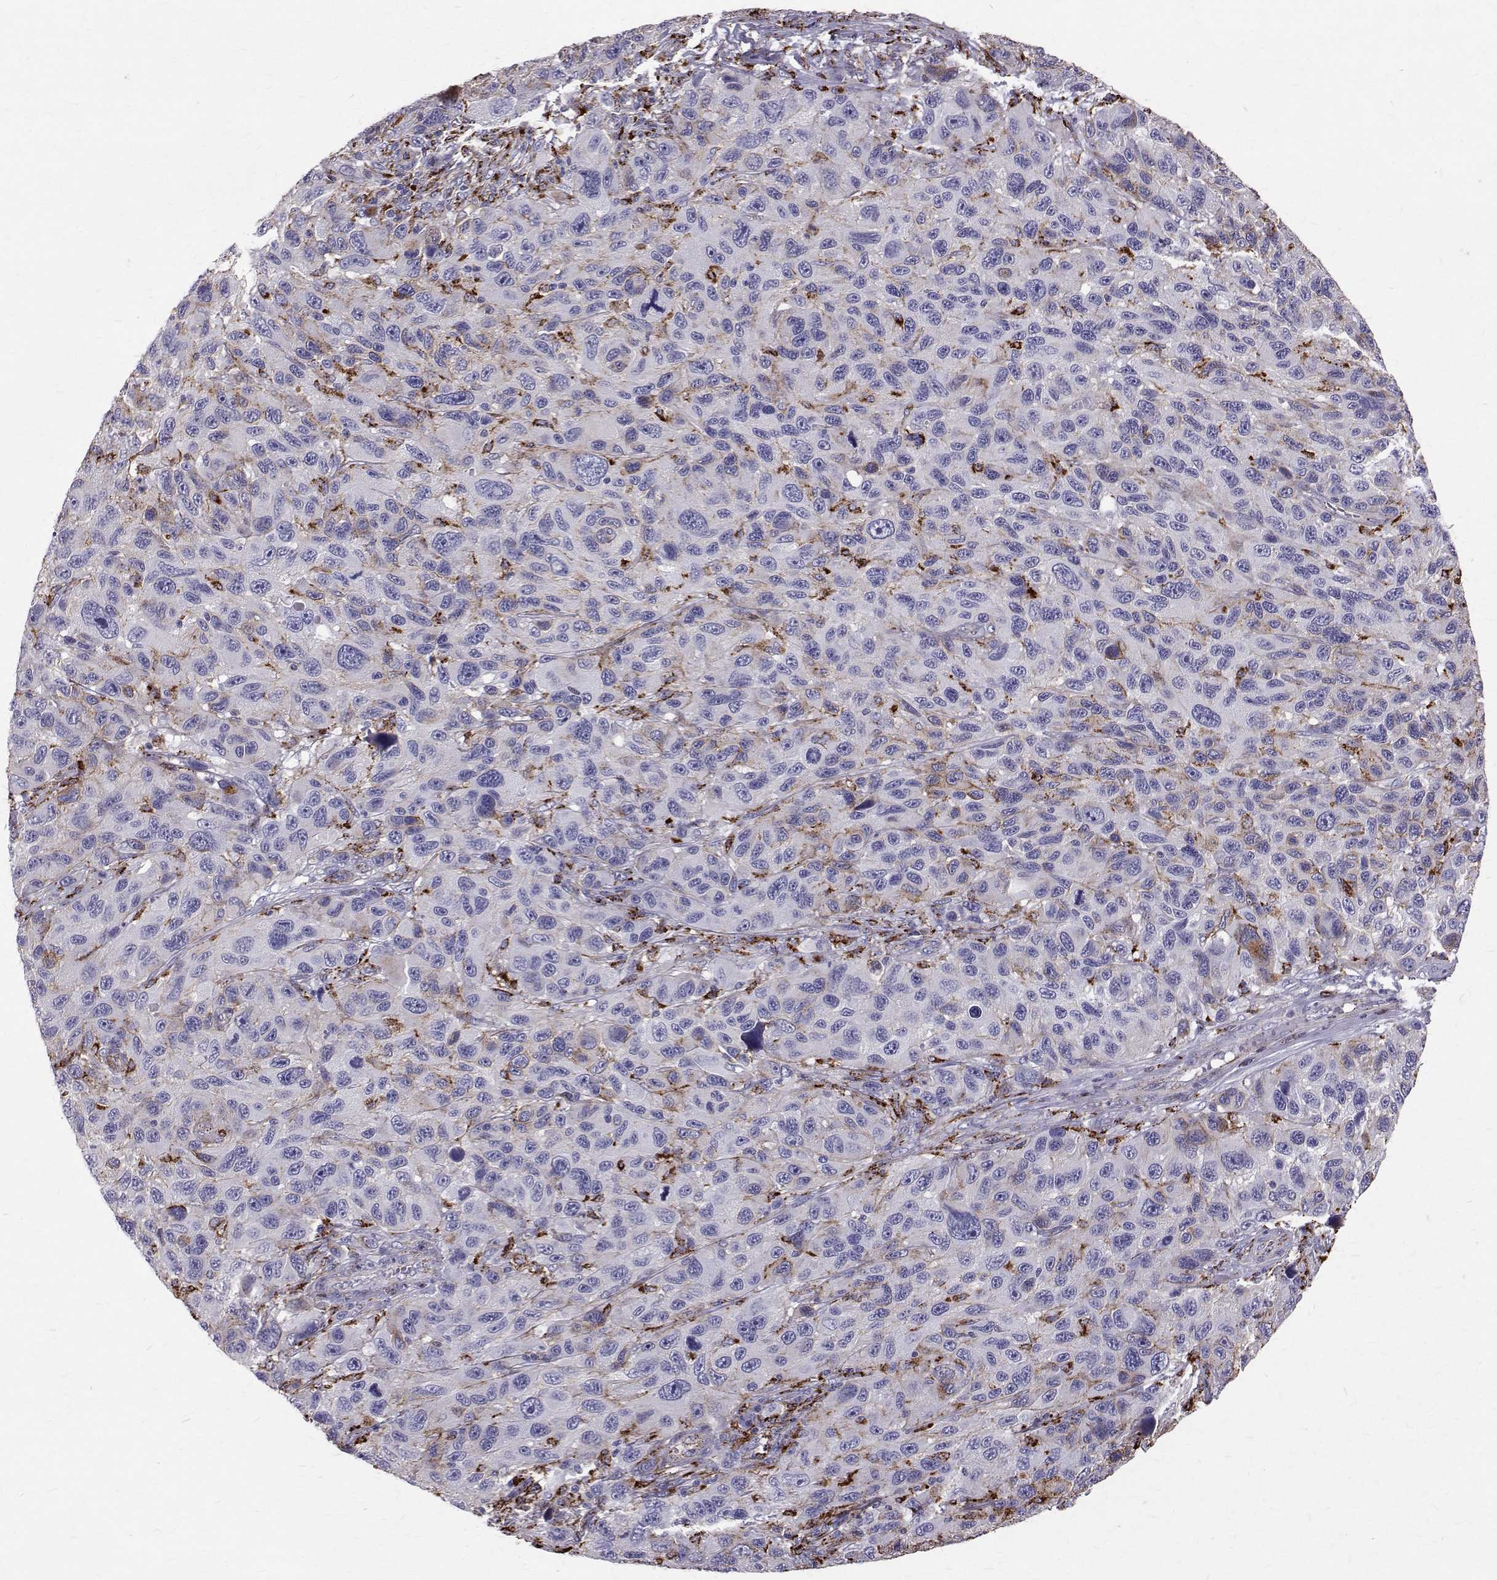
{"staining": {"intensity": "negative", "quantity": "none", "location": "none"}, "tissue": "melanoma", "cell_type": "Tumor cells", "image_type": "cancer", "snomed": [{"axis": "morphology", "description": "Malignant melanoma, NOS"}, {"axis": "topography", "description": "Skin"}], "caption": "Protein analysis of malignant melanoma reveals no significant positivity in tumor cells.", "gene": "TPP1", "patient": {"sex": "male", "age": 53}}